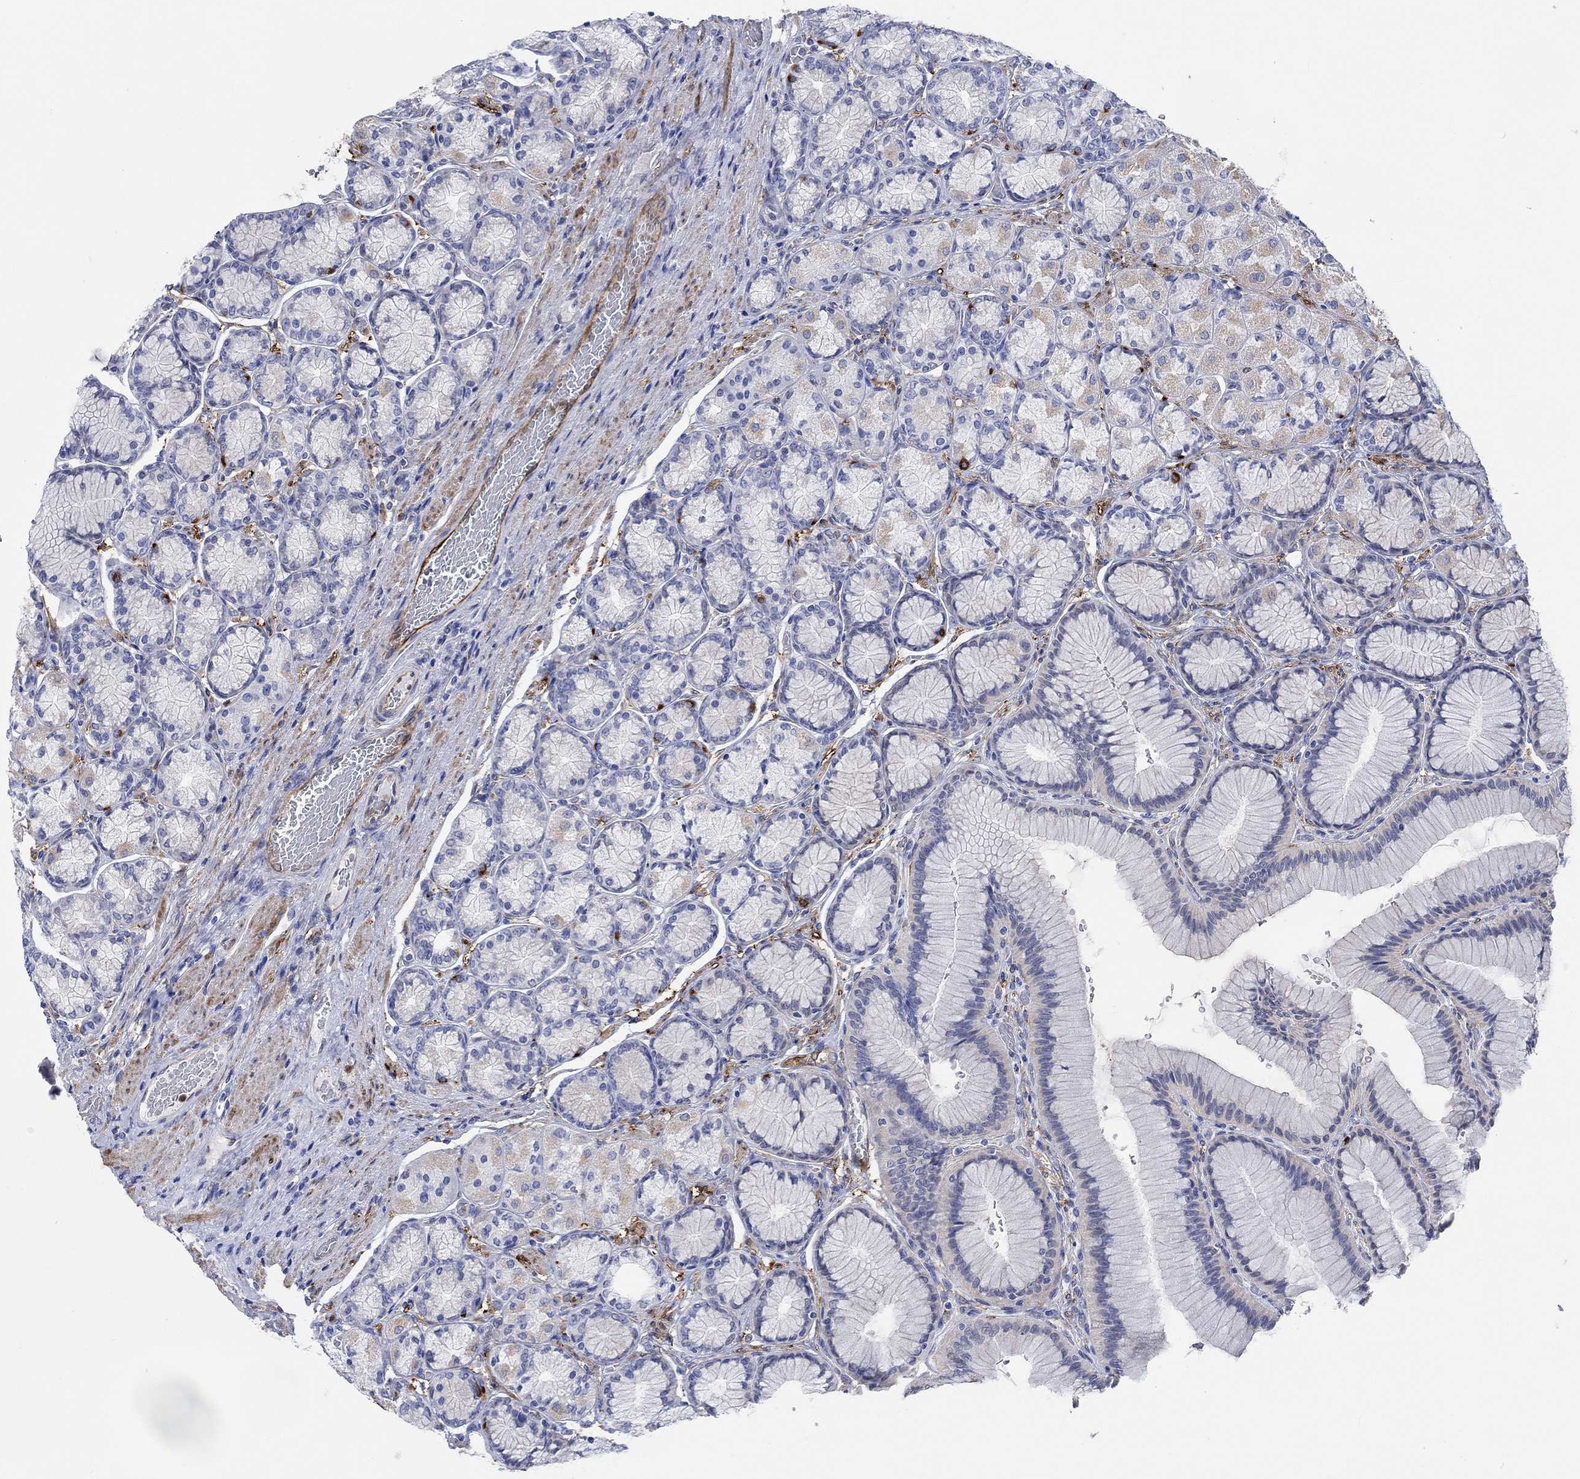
{"staining": {"intensity": "weak", "quantity": "25%-75%", "location": "cytoplasmic/membranous"}, "tissue": "stomach", "cell_type": "Glandular cells", "image_type": "normal", "snomed": [{"axis": "morphology", "description": "Normal tissue, NOS"}, {"axis": "morphology", "description": "Adenocarcinoma, NOS"}, {"axis": "morphology", "description": "Adenocarcinoma, High grade"}, {"axis": "topography", "description": "Stomach, upper"}, {"axis": "topography", "description": "Stomach"}], "caption": "Weak cytoplasmic/membranous protein staining is seen in about 25%-75% of glandular cells in stomach.", "gene": "TGM2", "patient": {"sex": "female", "age": 65}}